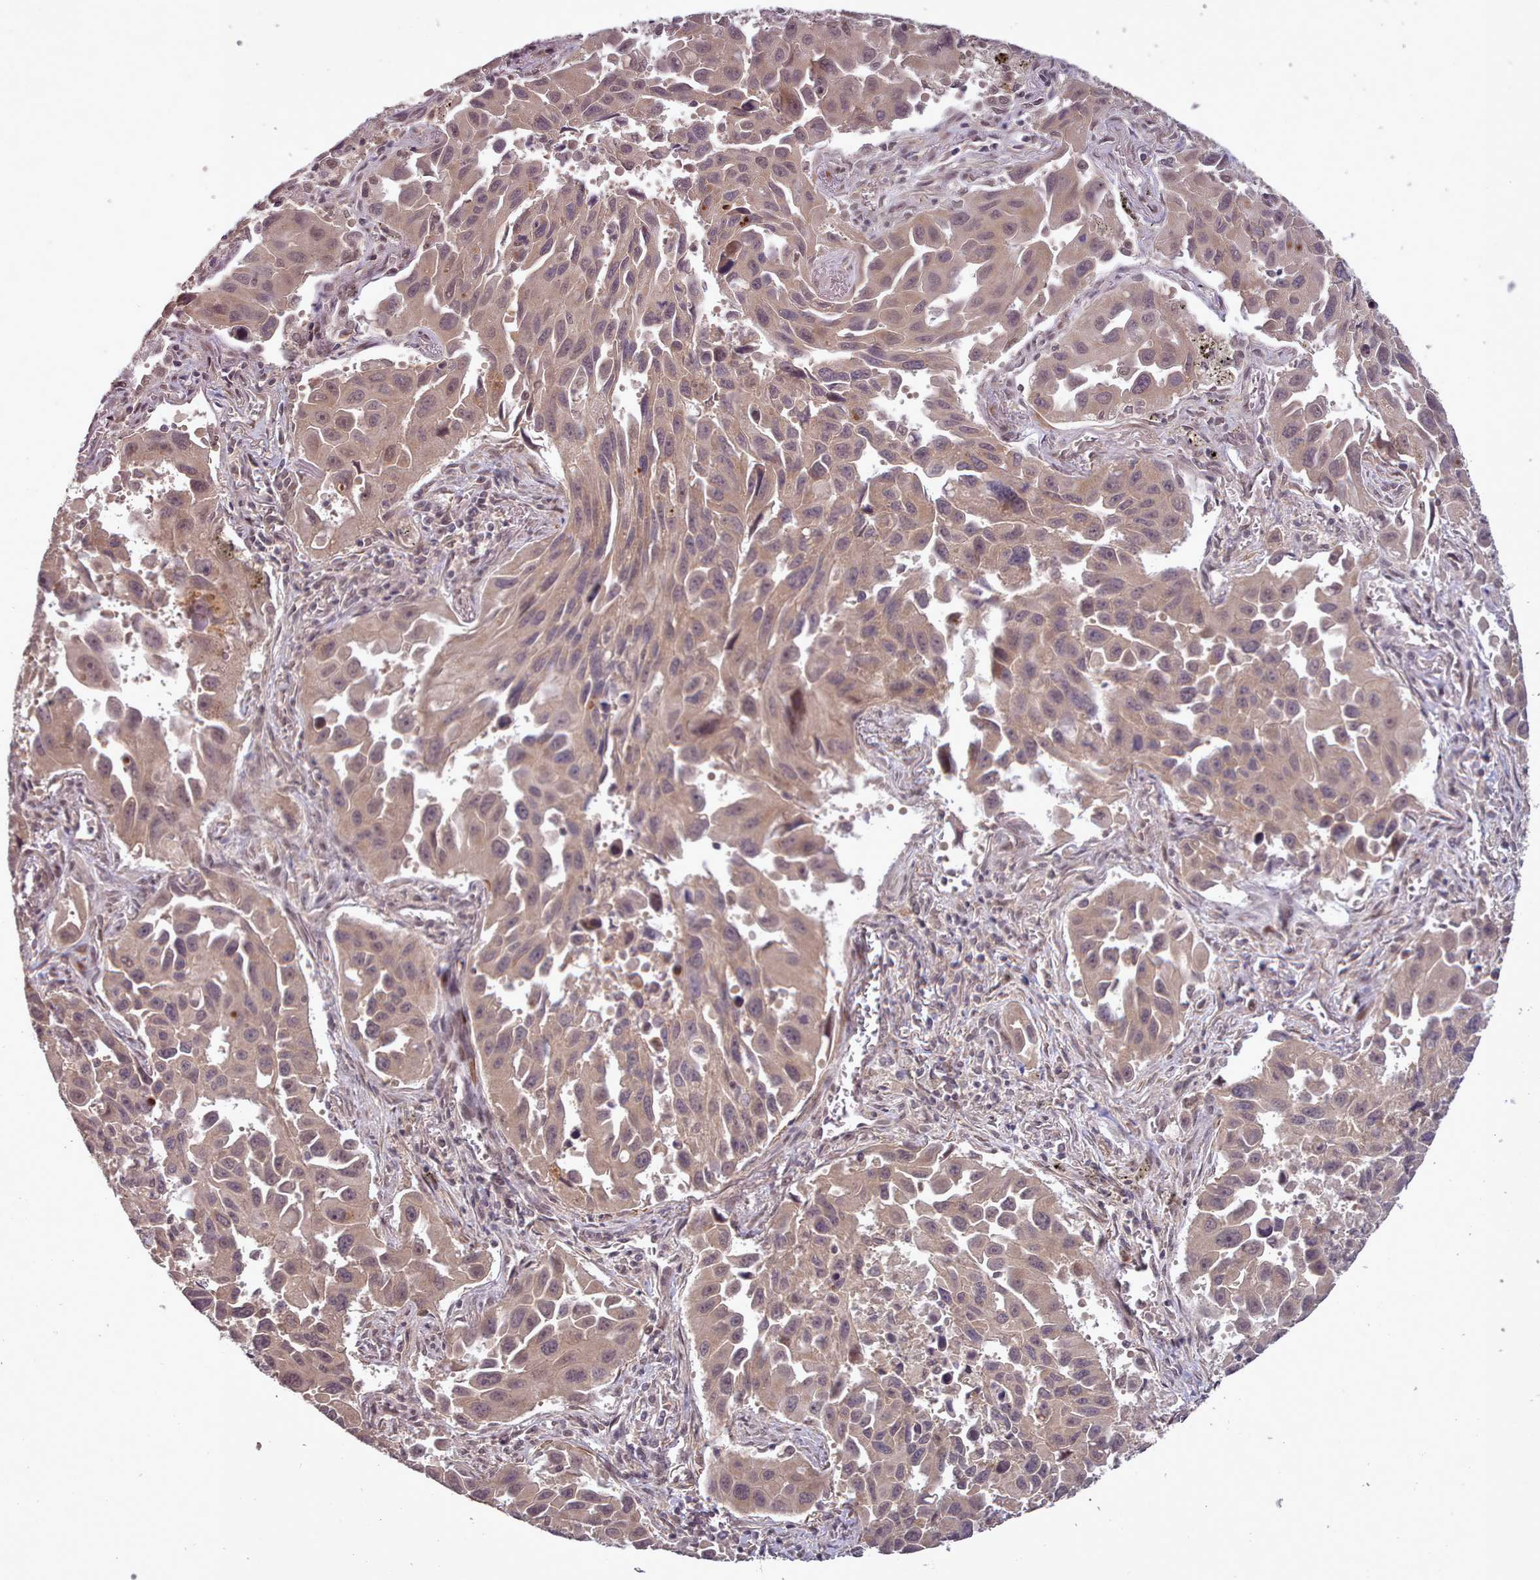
{"staining": {"intensity": "moderate", "quantity": "25%-75%", "location": "nuclear"}, "tissue": "lung cancer", "cell_type": "Tumor cells", "image_type": "cancer", "snomed": [{"axis": "morphology", "description": "Adenocarcinoma, NOS"}, {"axis": "topography", "description": "Lung"}], "caption": "Human lung adenocarcinoma stained for a protein (brown) demonstrates moderate nuclear positive staining in approximately 25%-75% of tumor cells.", "gene": "CDC6", "patient": {"sex": "male", "age": 66}}